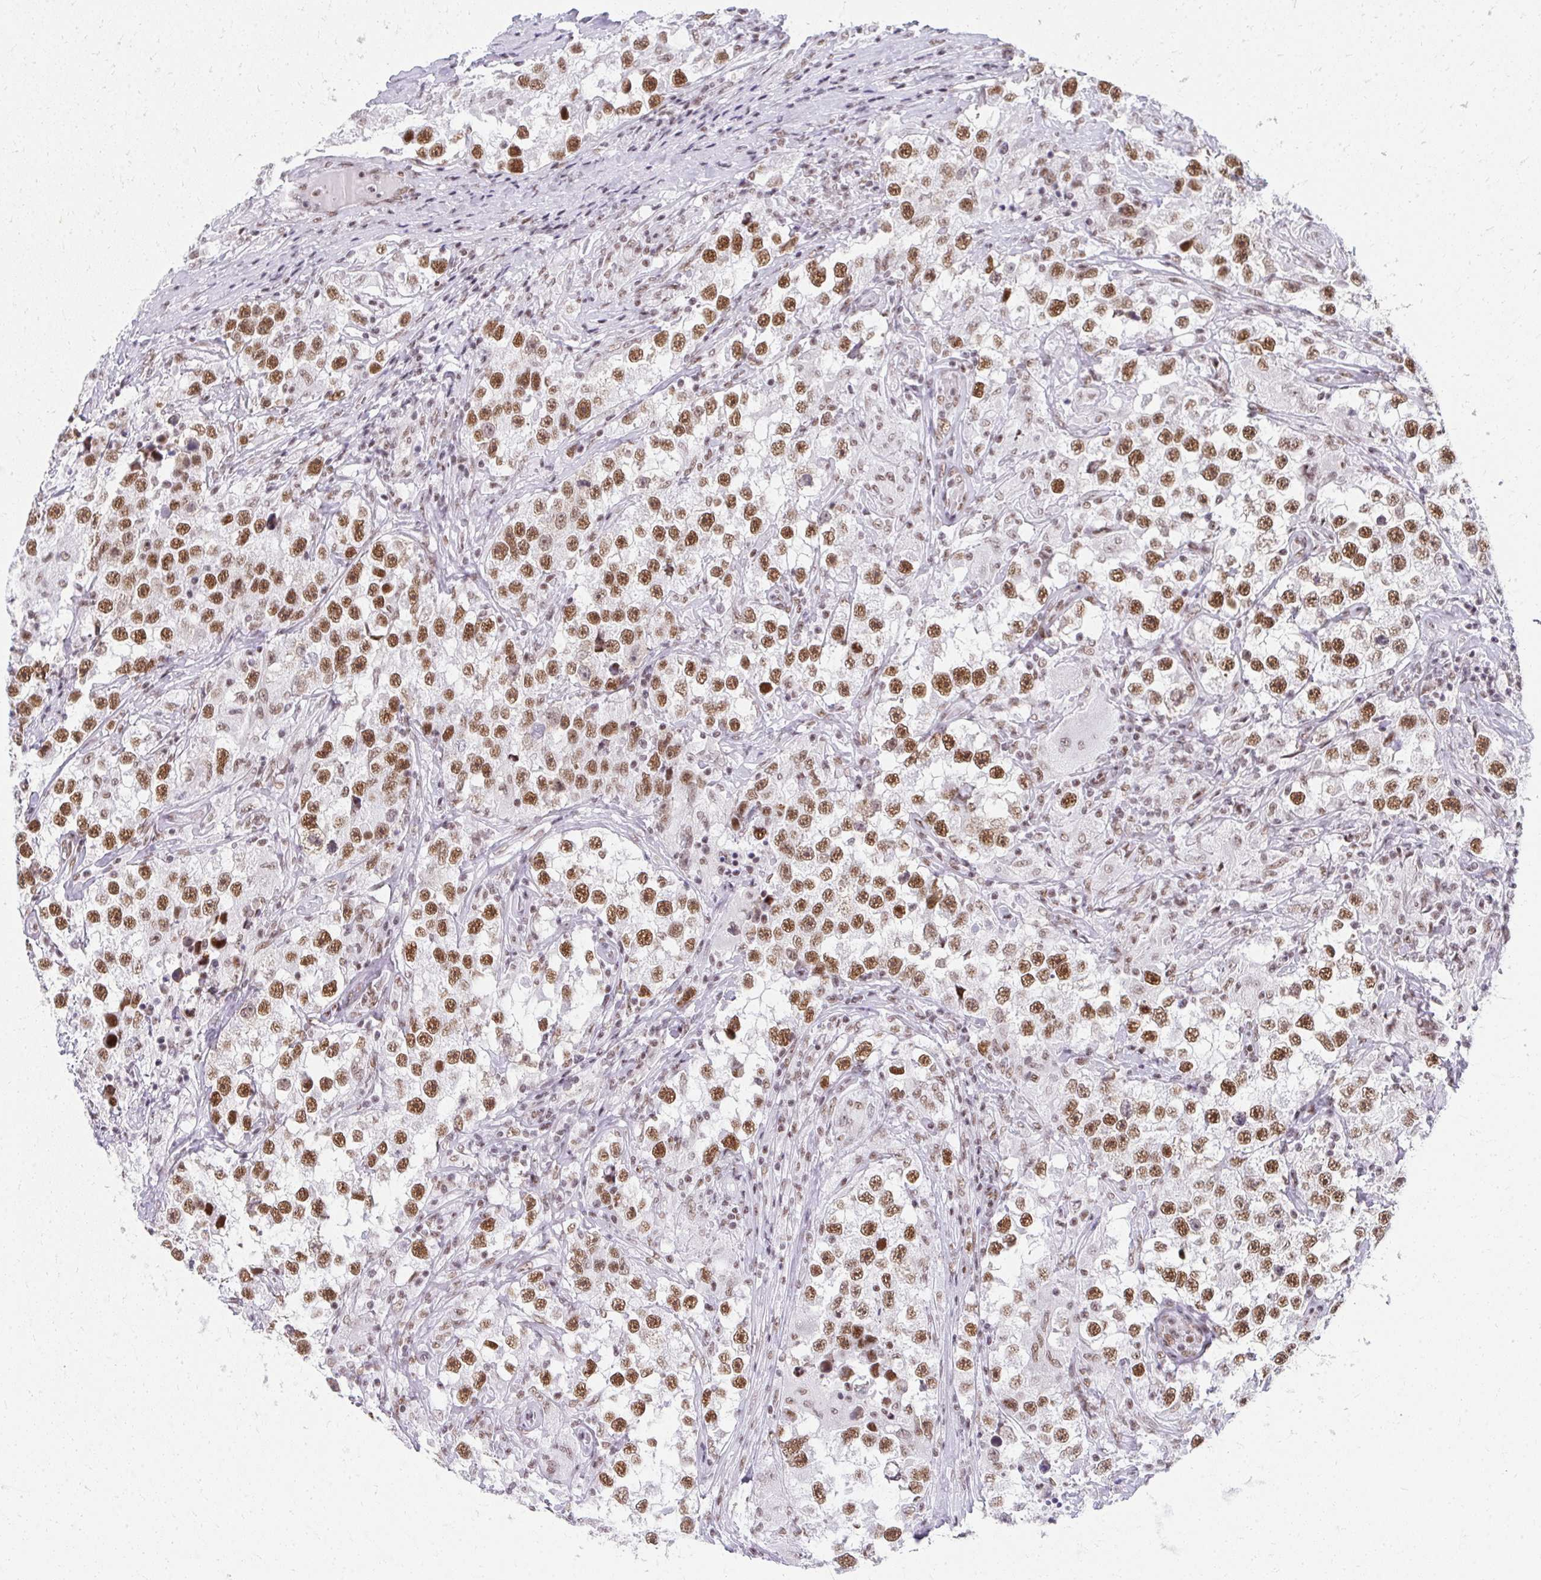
{"staining": {"intensity": "strong", "quantity": ">75%", "location": "nuclear"}, "tissue": "testis cancer", "cell_type": "Tumor cells", "image_type": "cancer", "snomed": [{"axis": "morphology", "description": "Seminoma, NOS"}, {"axis": "topography", "description": "Testis"}], "caption": "Testis cancer stained with a brown dye exhibits strong nuclear positive staining in about >75% of tumor cells.", "gene": "CREBBP", "patient": {"sex": "male", "age": 46}}